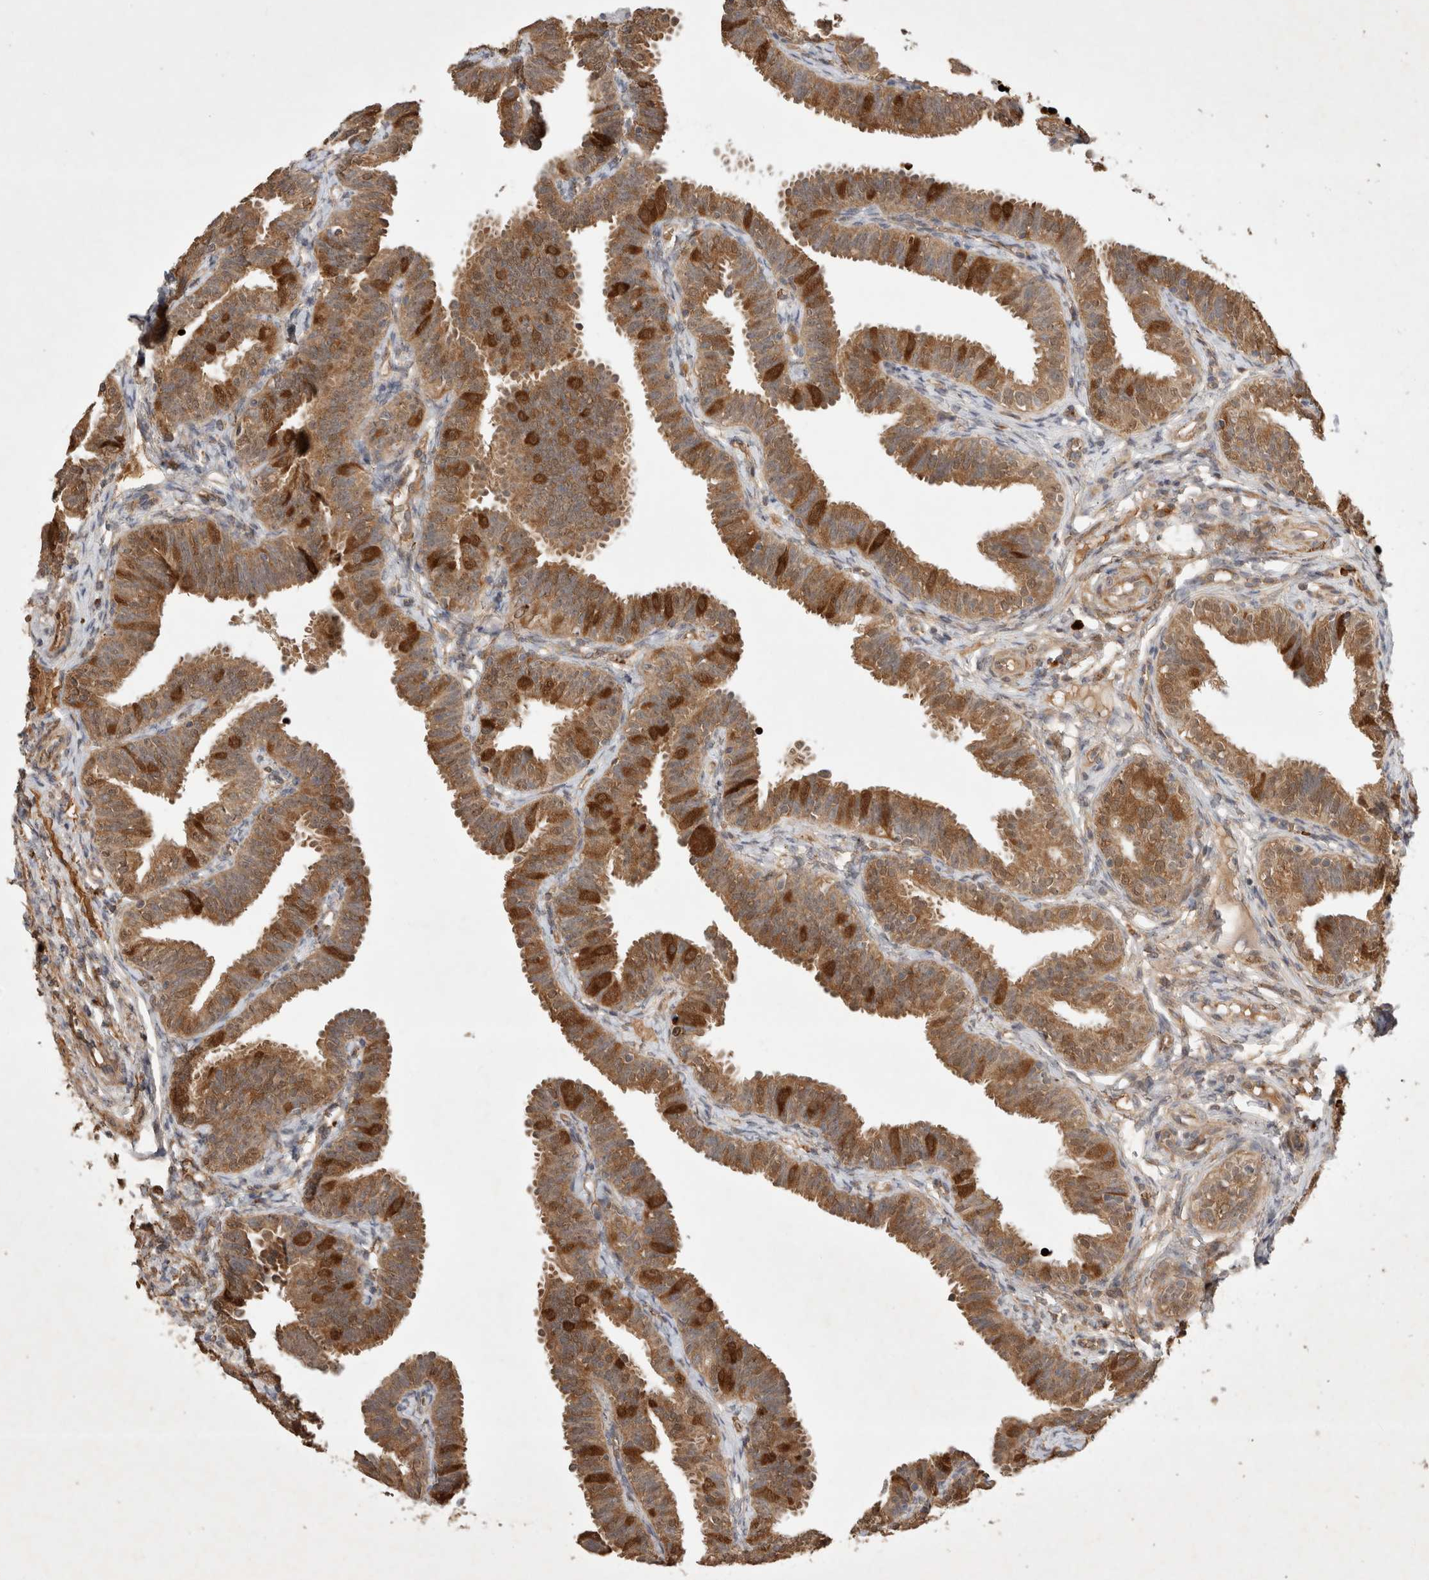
{"staining": {"intensity": "moderate", "quantity": ">75%", "location": "cytoplasmic/membranous"}, "tissue": "fallopian tube", "cell_type": "Glandular cells", "image_type": "normal", "snomed": [{"axis": "morphology", "description": "Normal tissue, NOS"}, {"axis": "topography", "description": "Fallopian tube"}], "caption": "An immunohistochemistry (IHC) photomicrograph of benign tissue is shown. Protein staining in brown highlights moderate cytoplasmic/membranous positivity in fallopian tube within glandular cells. The staining is performed using DAB (3,3'-diaminobenzidine) brown chromogen to label protein expression. The nuclei are counter-stained blue using hematoxylin.", "gene": "FAM221A", "patient": {"sex": "female", "age": 35}}